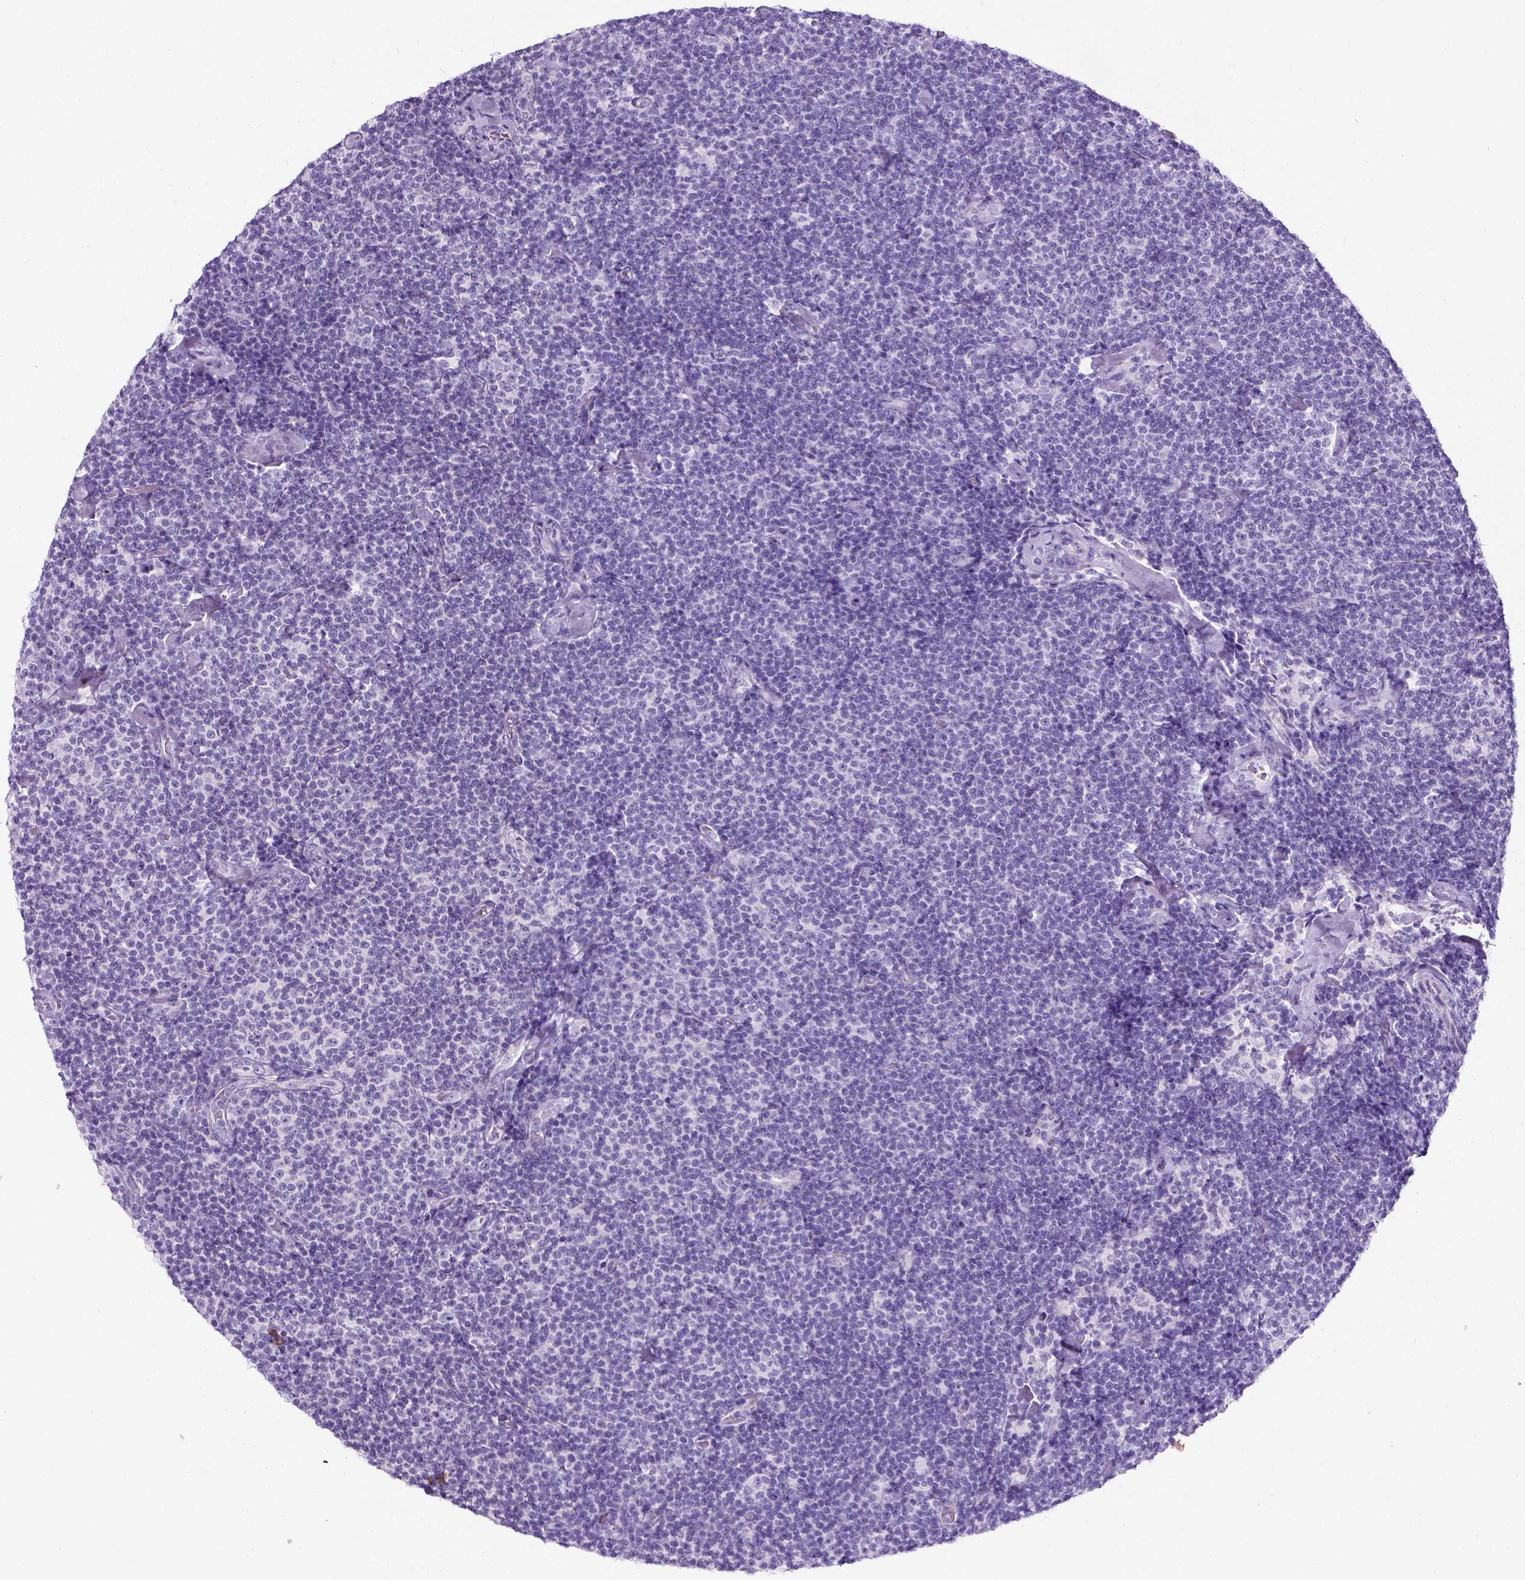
{"staining": {"intensity": "negative", "quantity": "none", "location": "none"}, "tissue": "lymphoma", "cell_type": "Tumor cells", "image_type": "cancer", "snomed": [{"axis": "morphology", "description": "Malignant lymphoma, non-Hodgkin's type, Low grade"}, {"axis": "topography", "description": "Lymph node"}], "caption": "DAB (3,3'-diaminobenzidine) immunohistochemical staining of human low-grade malignant lymphoma, non-Hodgkin's type displays no significant staining in tumor cells. (Immunohistochemistry, brightfield microscopy, high magnification).", "gene": "C7orf57", "patient": {"sex": "male", "age": 81}}